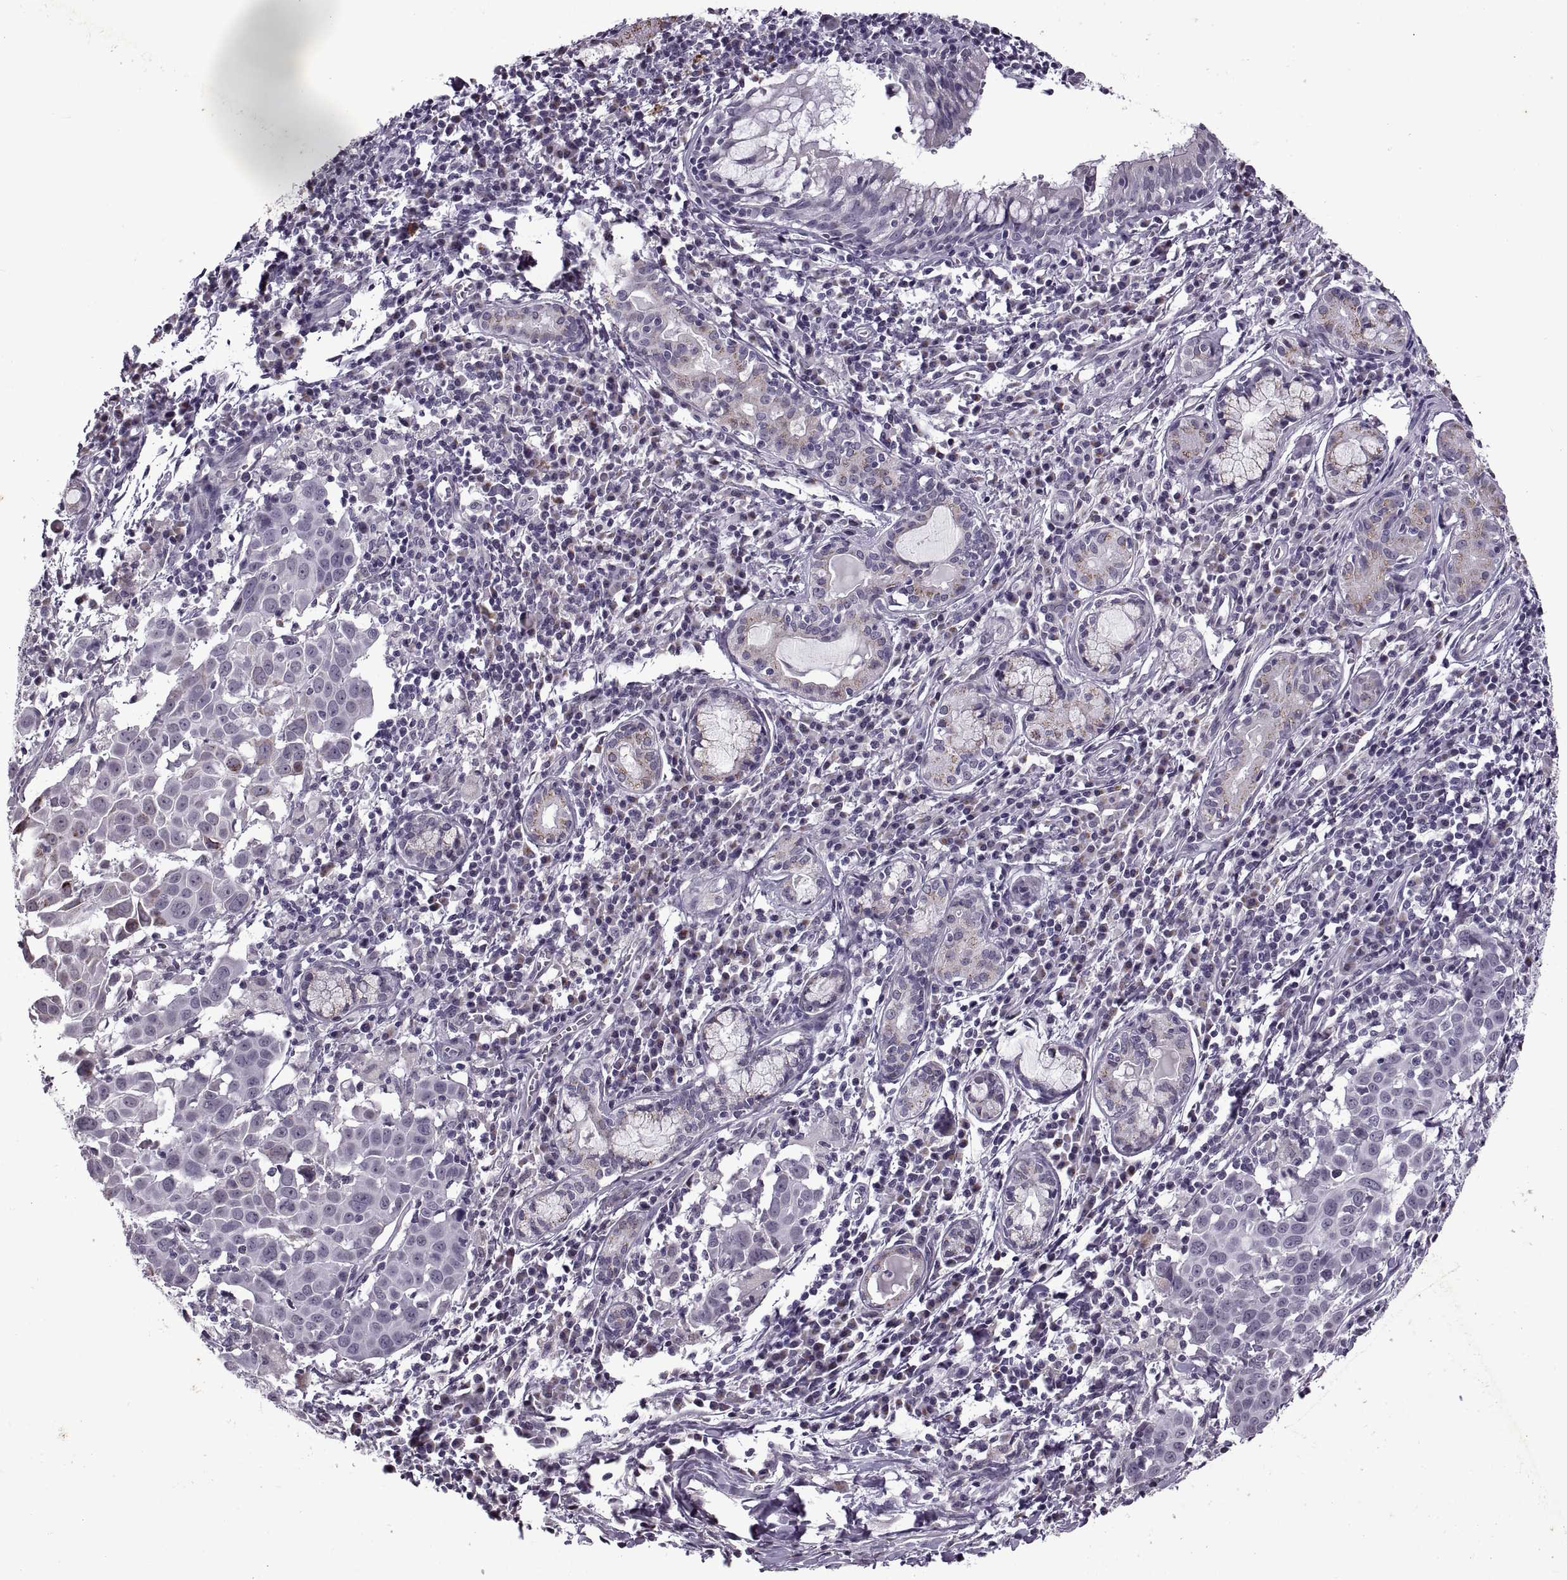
{"staining": {"intensity": "weak", "quantity": "<25%", "location": "cytoplasmic/membranous"}, "tissue": "lung cancer", "cell_type": "Tumor cells", "image_type": "cancer", "snomed": [{"axis": "morphology", "description": "Squamous cell carcinoma, NOS"}, {"axis": "topography", "description": "Lung"}], "caption": "The immunohistochemistry (IHC) histopathology image has no significant expression in tumor cells of lung squamous cell carcinoma tissue. The staining was performed using DAB (3,3'-diaminobenzidine) to visualize the protein expression in brown, while the nuclei were stained in blue with hematoxylin (Magnification: 20x).", "gene": "PRSS37", "patient": {"sex": "male", "age": 57}}